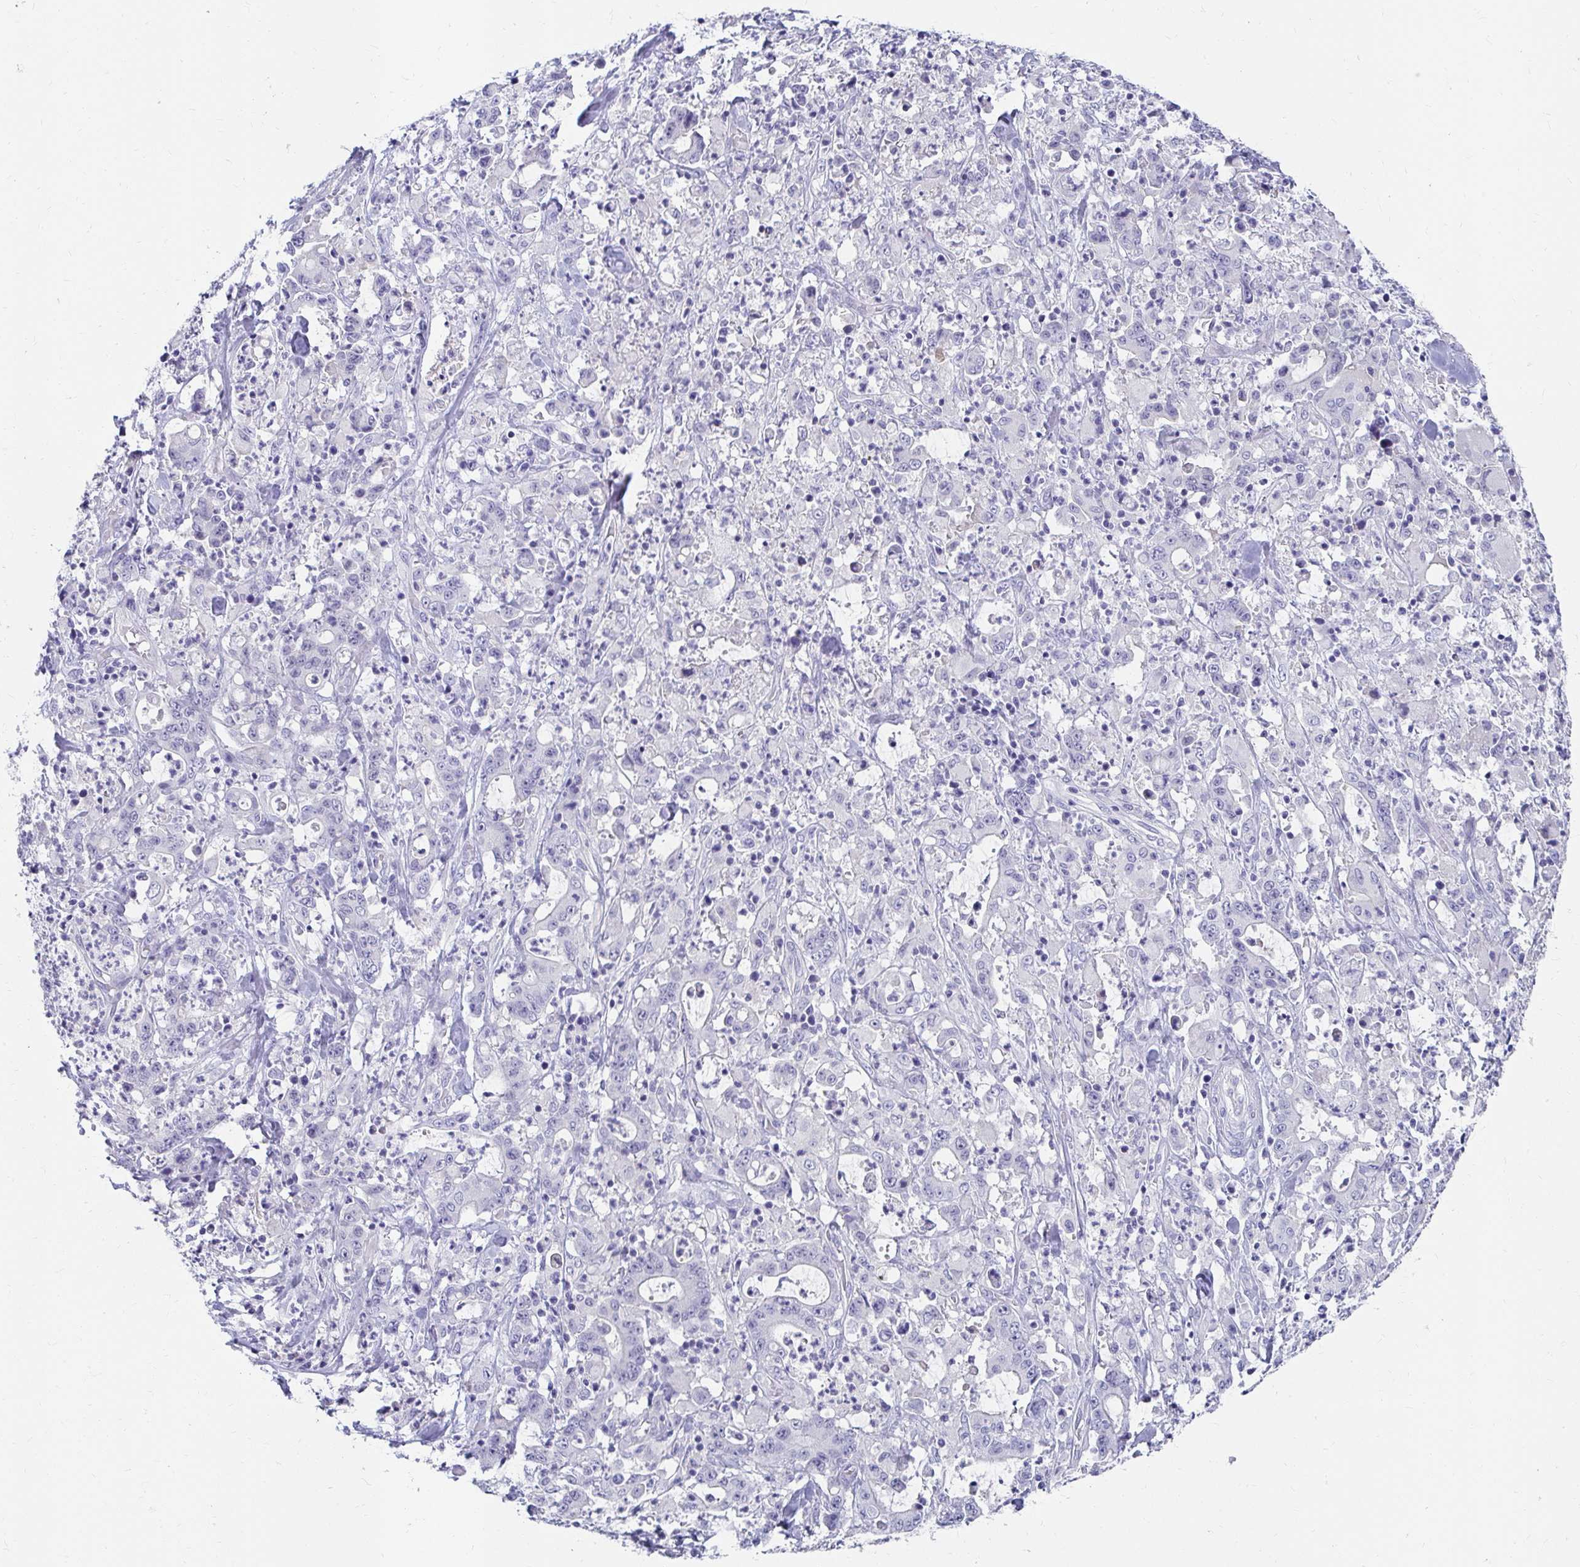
{"staining": {"intensity": "negative", "quantity": "none", "location": "none"}, "tissue": "stomach cancer", "cell_type": "Tumor cells", "image_type": "cancer", "snomed": [{"axis": "morphology", "description": "Adenocarcinoma, NOS"}, {"axis": "topography", "description": "Stomach, upper"}], "caption": "Immunohistochemical staining of human stomach cancer (adenocarcinoma) reveals no significant expression in tumor cells. (DAB (3,3'-diaminobenzidine) immunohistochemistry (IHC) with hematoxylin counter stain).", "gene": "C19orf81", "patient": {"sex": "male", "age": 68}}